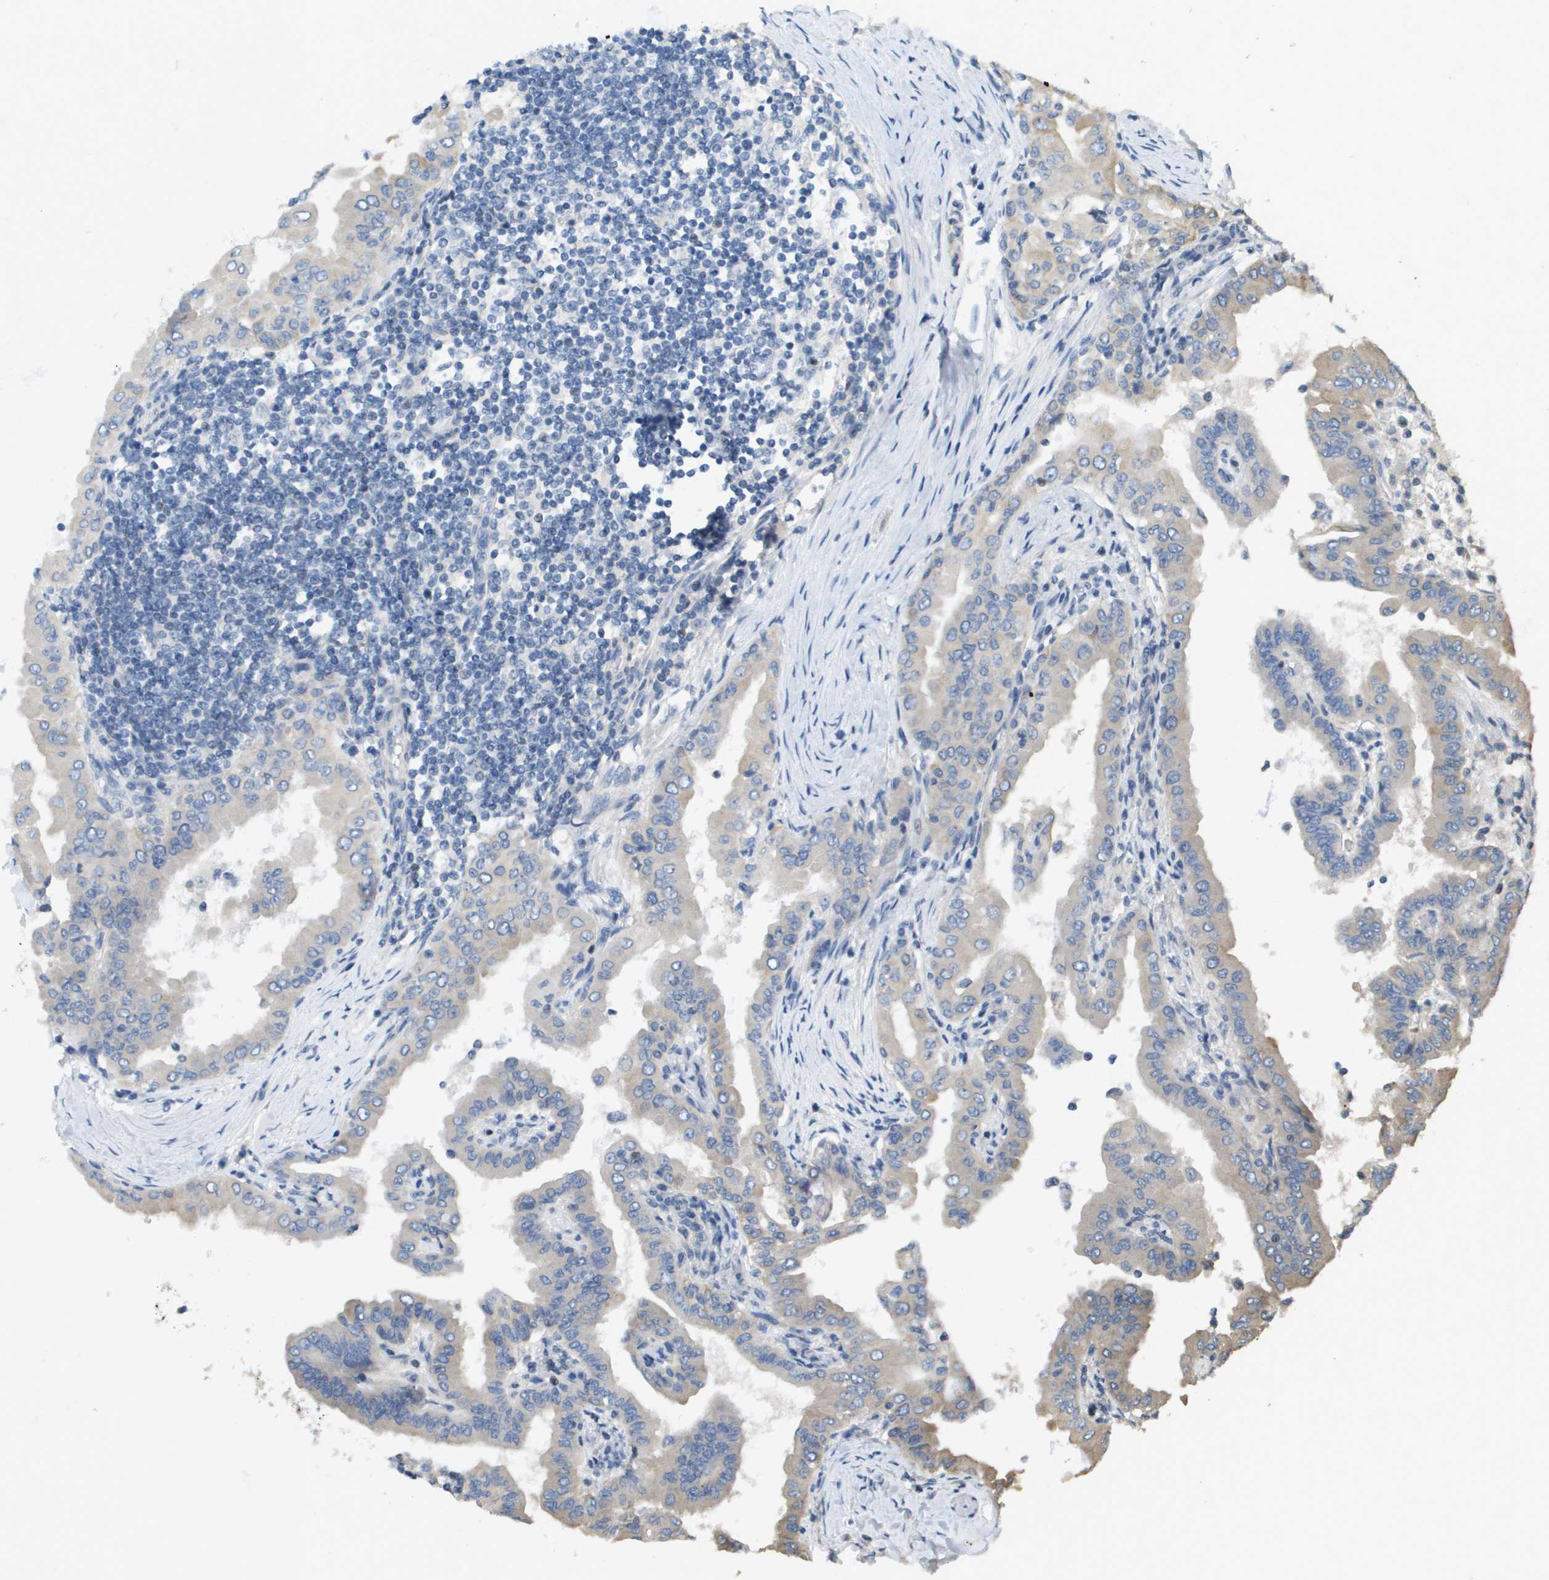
{"staining": {"intensity": "weak", "quantity": ">75%", "location": "cytoplasmic/membranous"}, "tissue": "thyroid cancer", "cell_type": "Tumor cells", "image_type": "cancer", "snomed": [{"axis": "morphology", "description": "Papillary adenocarcinoma, NOS"}, {"axis": "topography", "description": "Thyroid gland"}], "caption": "There is low levels of weak cytoplasmic/membranous positivity in tumor cells of thyroid cancer, as demonstrated by immunohistochemical staining (brown color).", "gene": "KRT23", "patient": {"sex": "male", "age": 33}}